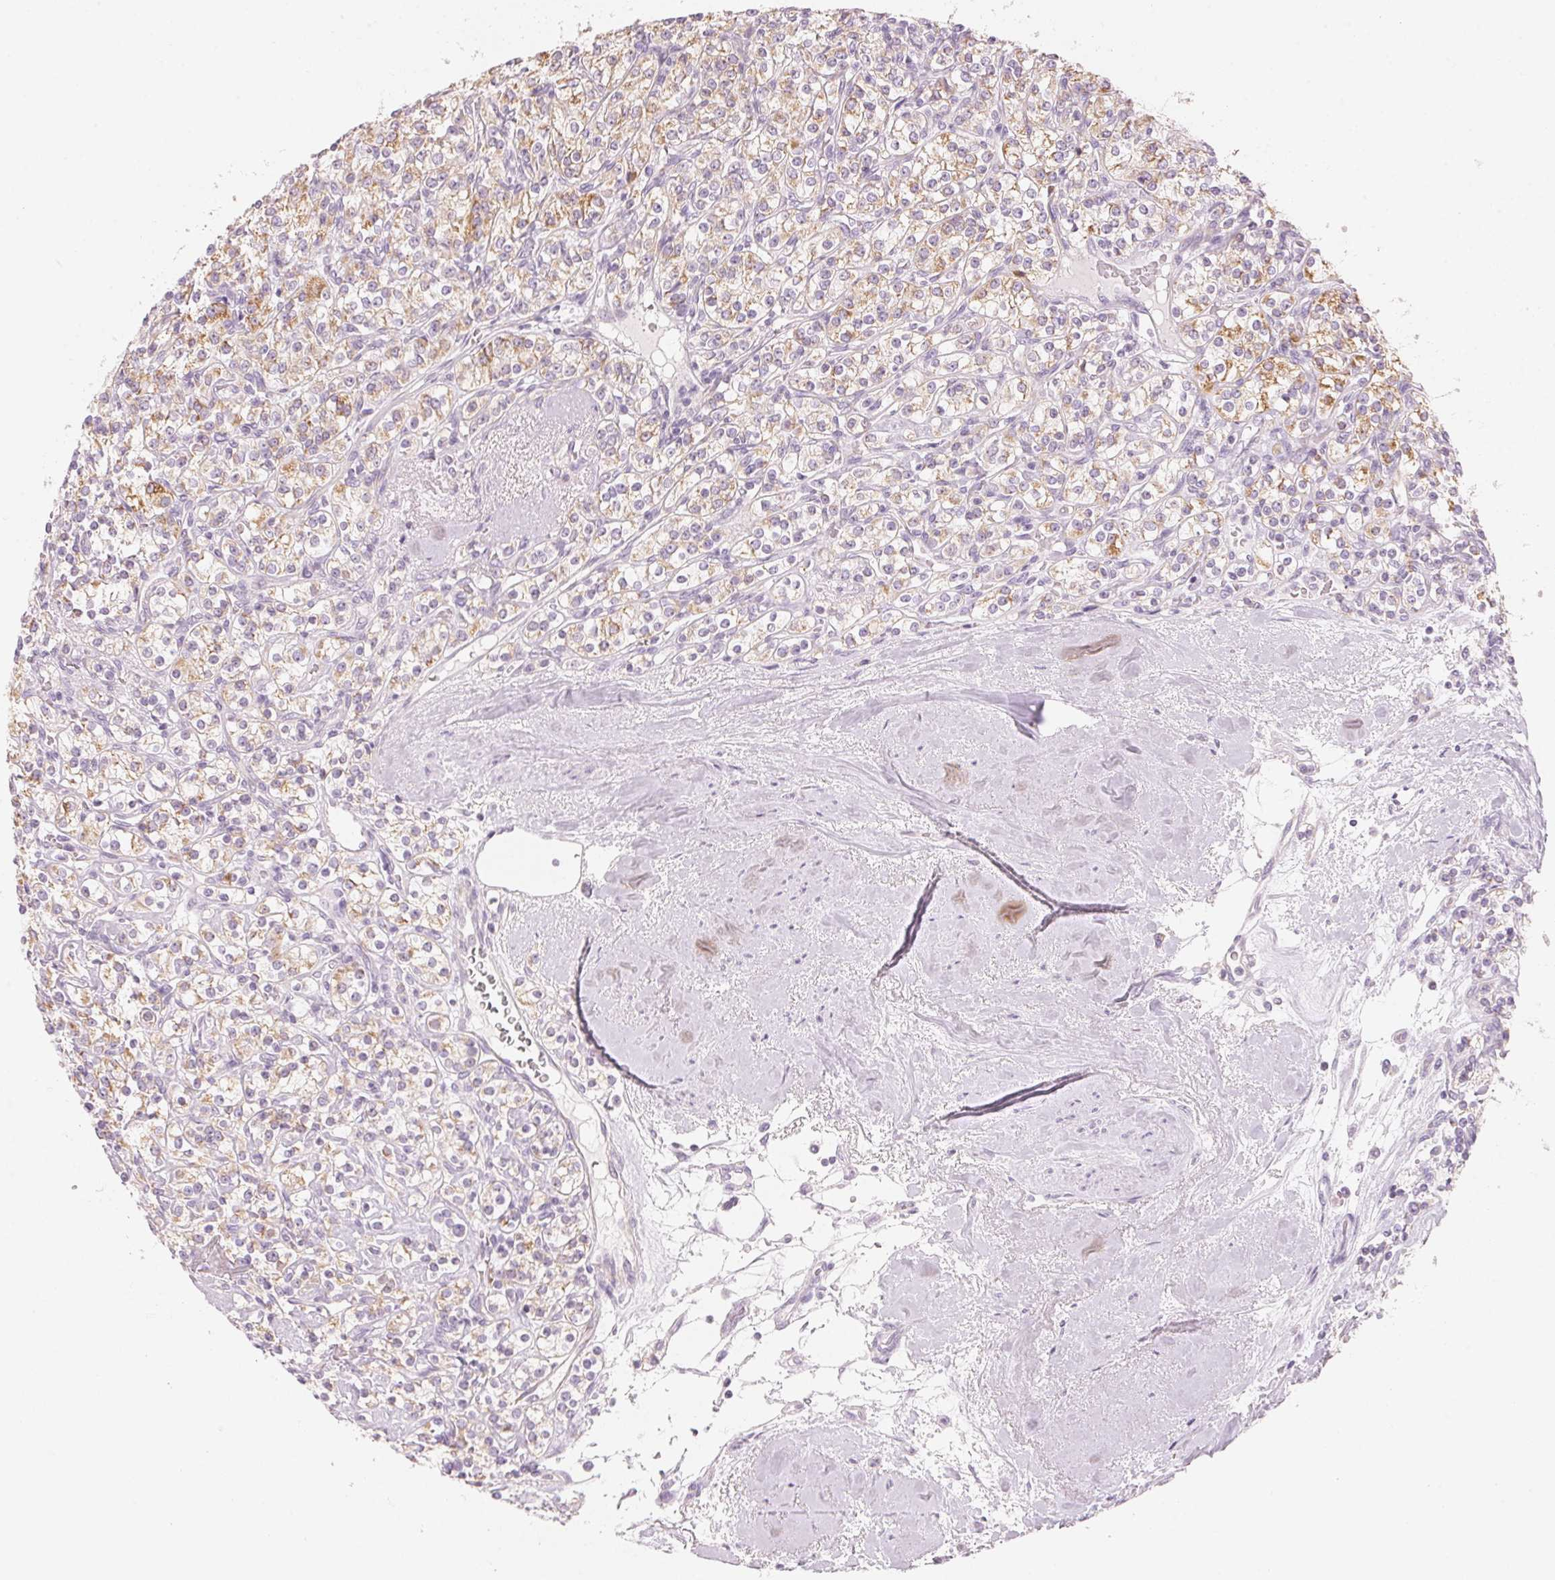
{"staining": {"intensity": "weak", "quantity": ">75%", "location": "cytoplasmic/membranous"}, "tissue": "renal cancer", "cell_type": "Tumor cells", "image_type": "cancer", "snomed": [{"axis": "morphology", "description": "Adenocarcinoma, NOS"}, {"axis": "topography", "description": "Kidney"}], "caption": "An IHC image of neoplastic tissue is shown. Protein staining in brown shows weak cytoplasmic/membranous positivity in renal adenocarcinoma within tumor cells.", "gene": "HOXB13", "patient": {"sex": "male", "age": 77}}